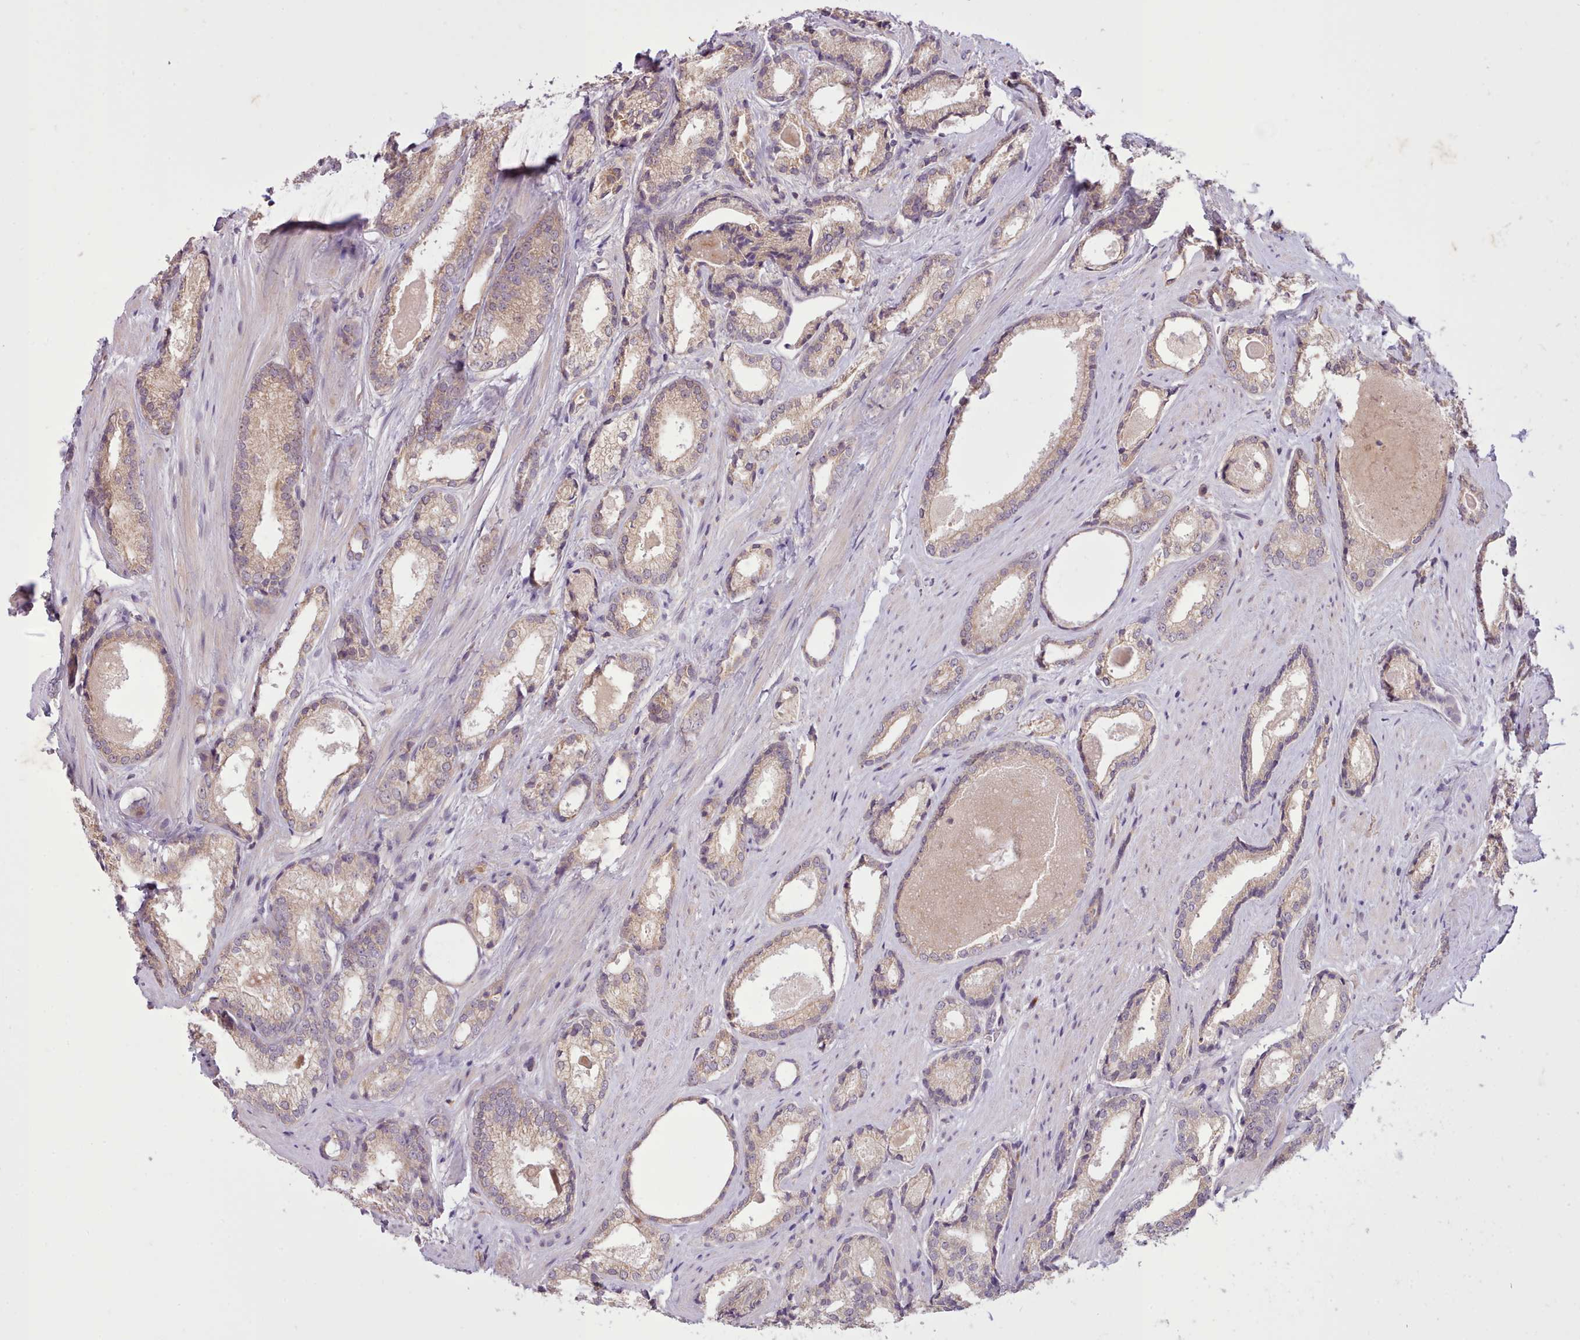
{"staining": {"intensity": "weak", "quantity": ">75%", "location": "cytoplasmic/membranous"}, "tissue": "prostate cancer", "cell_type": "Tumor cells", "image_type": "cancer", "snomed": [{"axis": "morphology", "description": "Adenocarcinoma, Low grade"}, {"axis": "topography", "description": "Prostate"}], "caption": "Immunohistochemistry (IHC) of human prostate cancer (adenocarcinoma (low-grade)) shows low levels of weak cytoplasmic/membranous expression in about >75% of tumor cells. (Brightfield microscopy of DAB IHC at high magnification).", "gene": "NMRK1", "patient": {"sex": "male", "age": 68}}